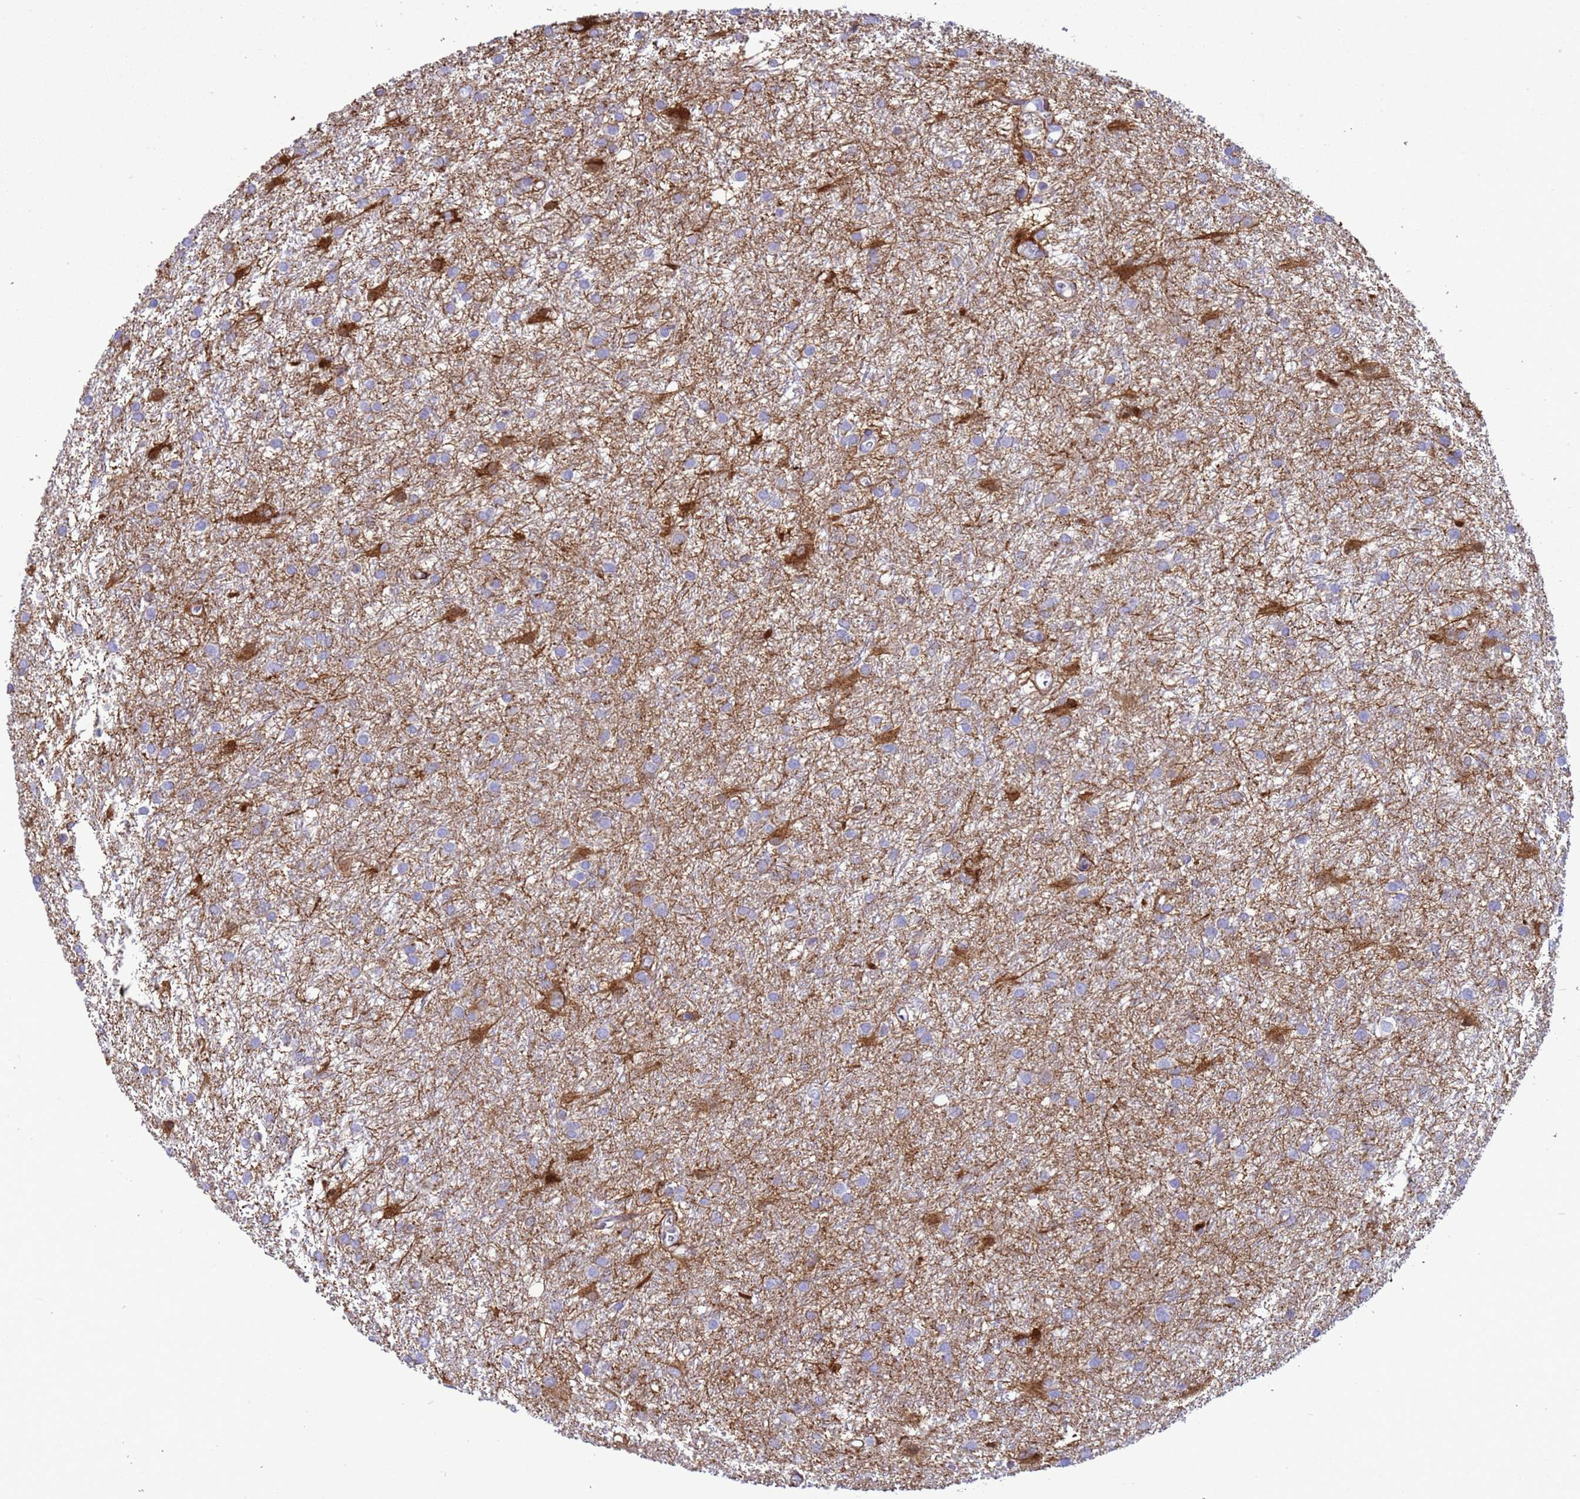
{"staining": {"intensity": "negative", "quantity": "none", "location": "none"}, "tissue": "glioma", "cell_type": "Tumor cells", "image_type": "cancer", "snomed": [{"axis": "morphology", "description": "Glioma, malignant, High grade"}, {"axis": "topography", "description": "Brain"}], "caption": "Malignant glioma (high-grade) stained for a protein using immunohistochemistry (IHC) reveals no staining tumor cells.", "gene": "EZR", "patient": {"sex": "female", "age": 50}}